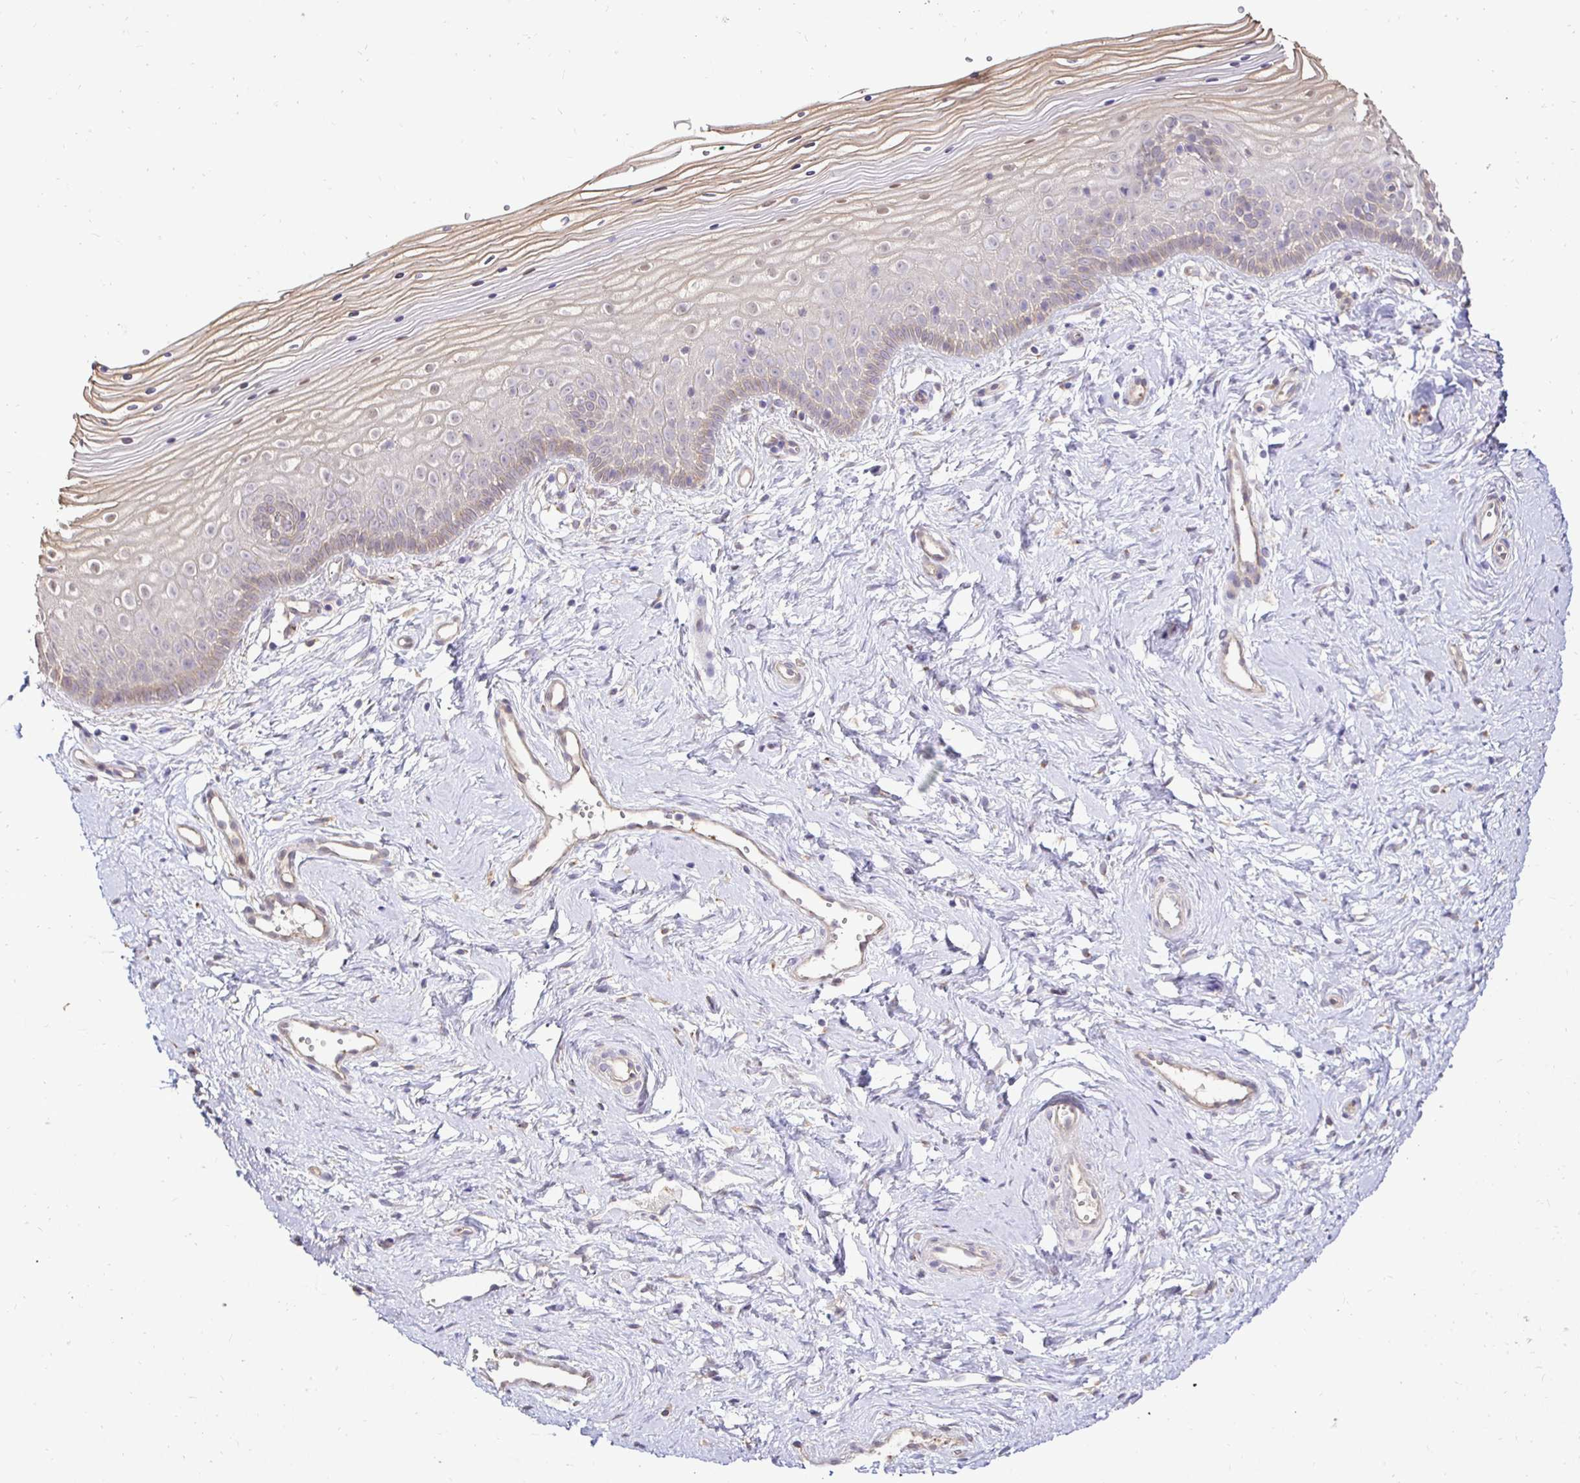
{"staining": {"intensity": "weak", "quantity": "<25%", "location": "cytoplasmic/membranous,nuclear"}, "tissue": "vagina", "cell_type": "Squamous epithelial cells", "image_type": "normal", "snomed": [{"axis": "morphology", "description": "Normal tissue, NOS"}, {"axis": "topography", "description": "Vagina"}], "caption": "Immunohistochemistry micrograph of benign human vagina stained for a protein (brown), which demonstrates no staining in squamous epithelial cells. (DAB IHC visualized using brightfield microscopy, high magnification).", "gene": "SLC9A1", "patient": {"sex": "female", "age": 38}}